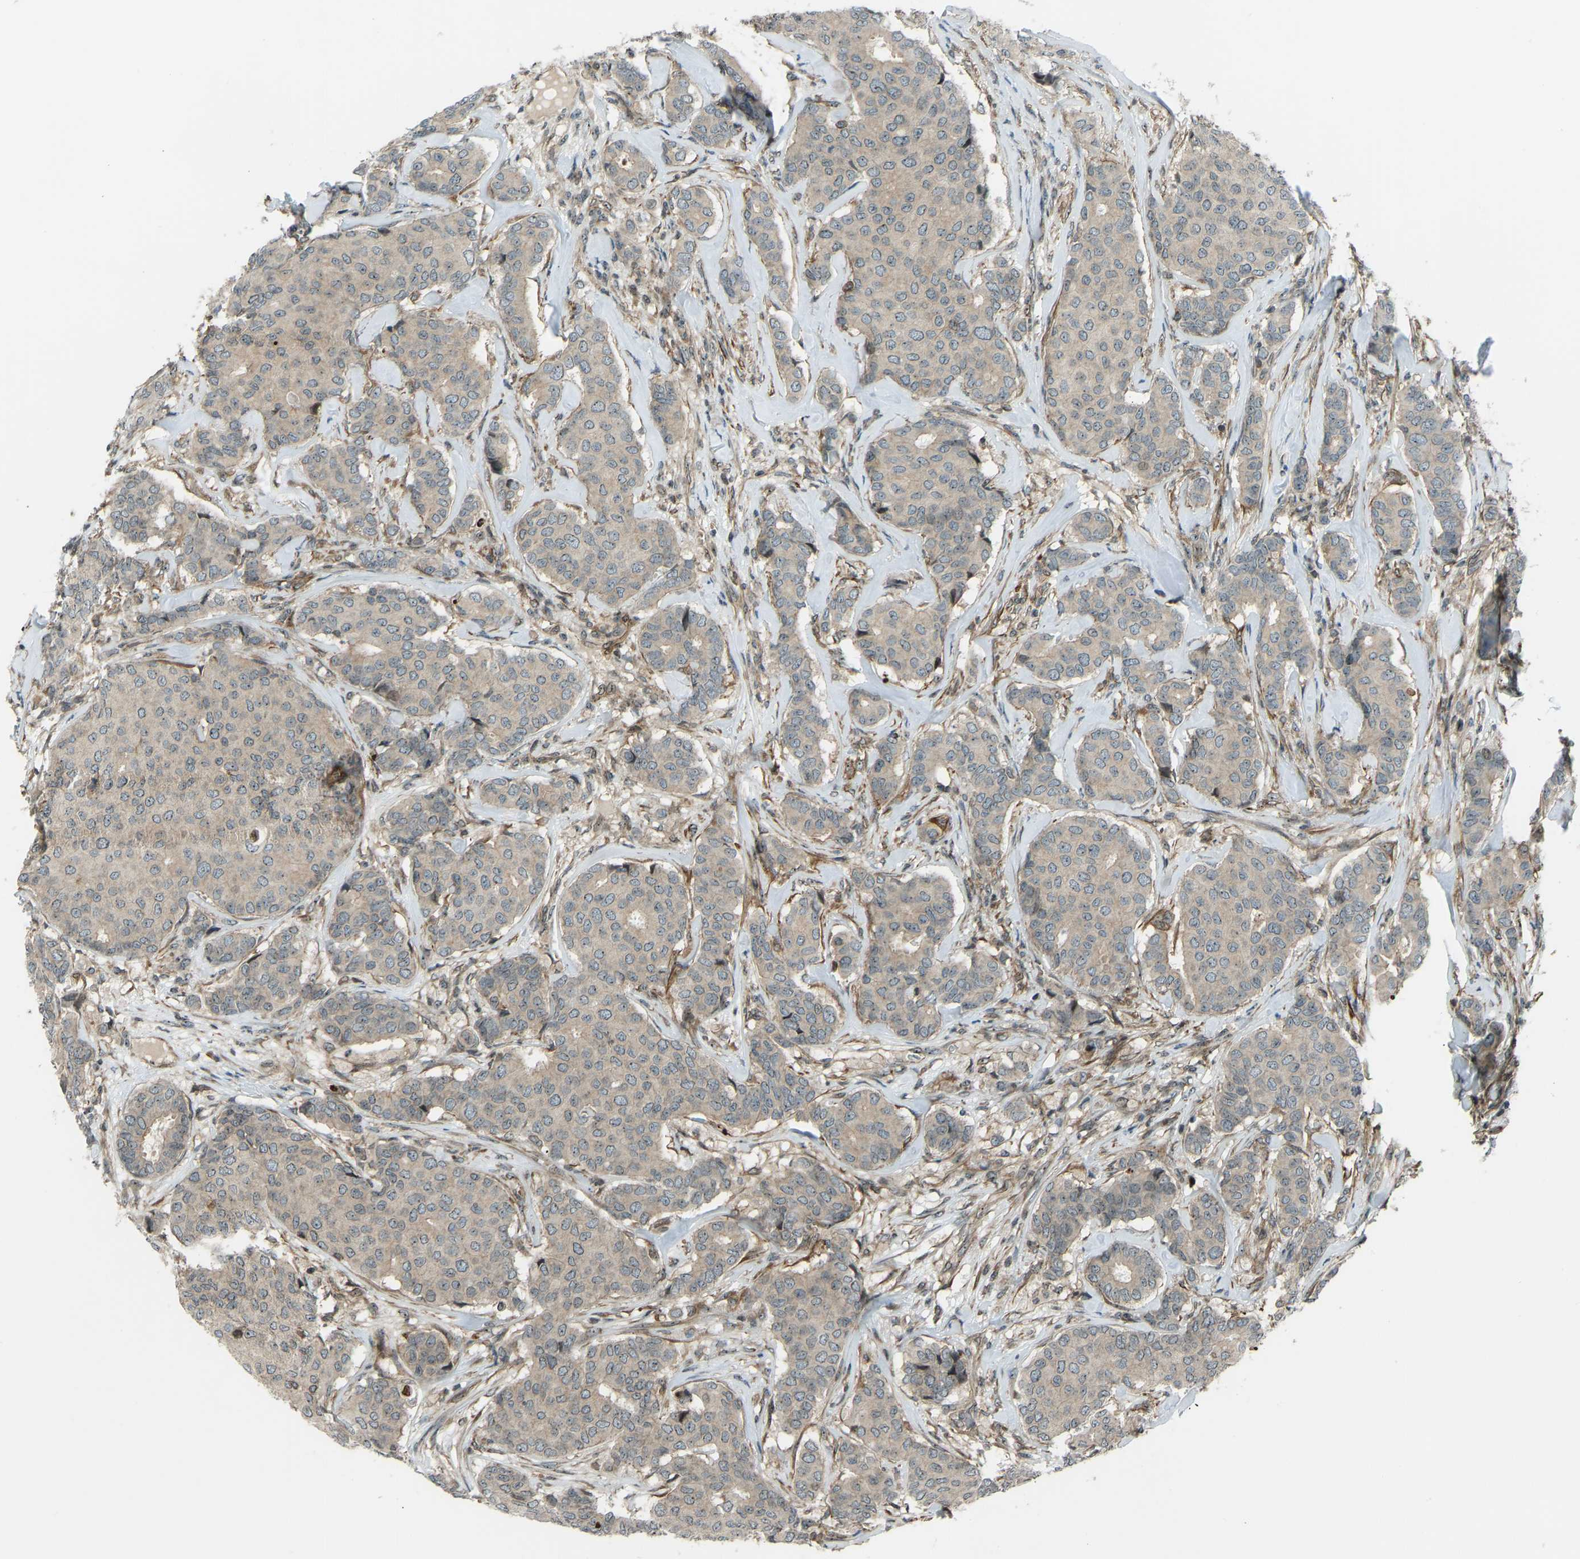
{"staining": {"intensity": "weak", "quantity": ">75%", "location": "cytoplasmic/membranous"}, "tissue": "breast cancer", "cell_type": "Tumor cells", "image_type": "cancer", "snomed": [{"axis": "morphology", "description": "Duct carcinoma"}, {"axis": "topography", "description": "Breast"}], "caption": "Human breast cancer (infiltrating ductal carcinoma) stained with a protein marker demonstrates weak staining in tumor cells.", "gene": "SVOPL", "patient": {"sex": "female", "age": 75}}